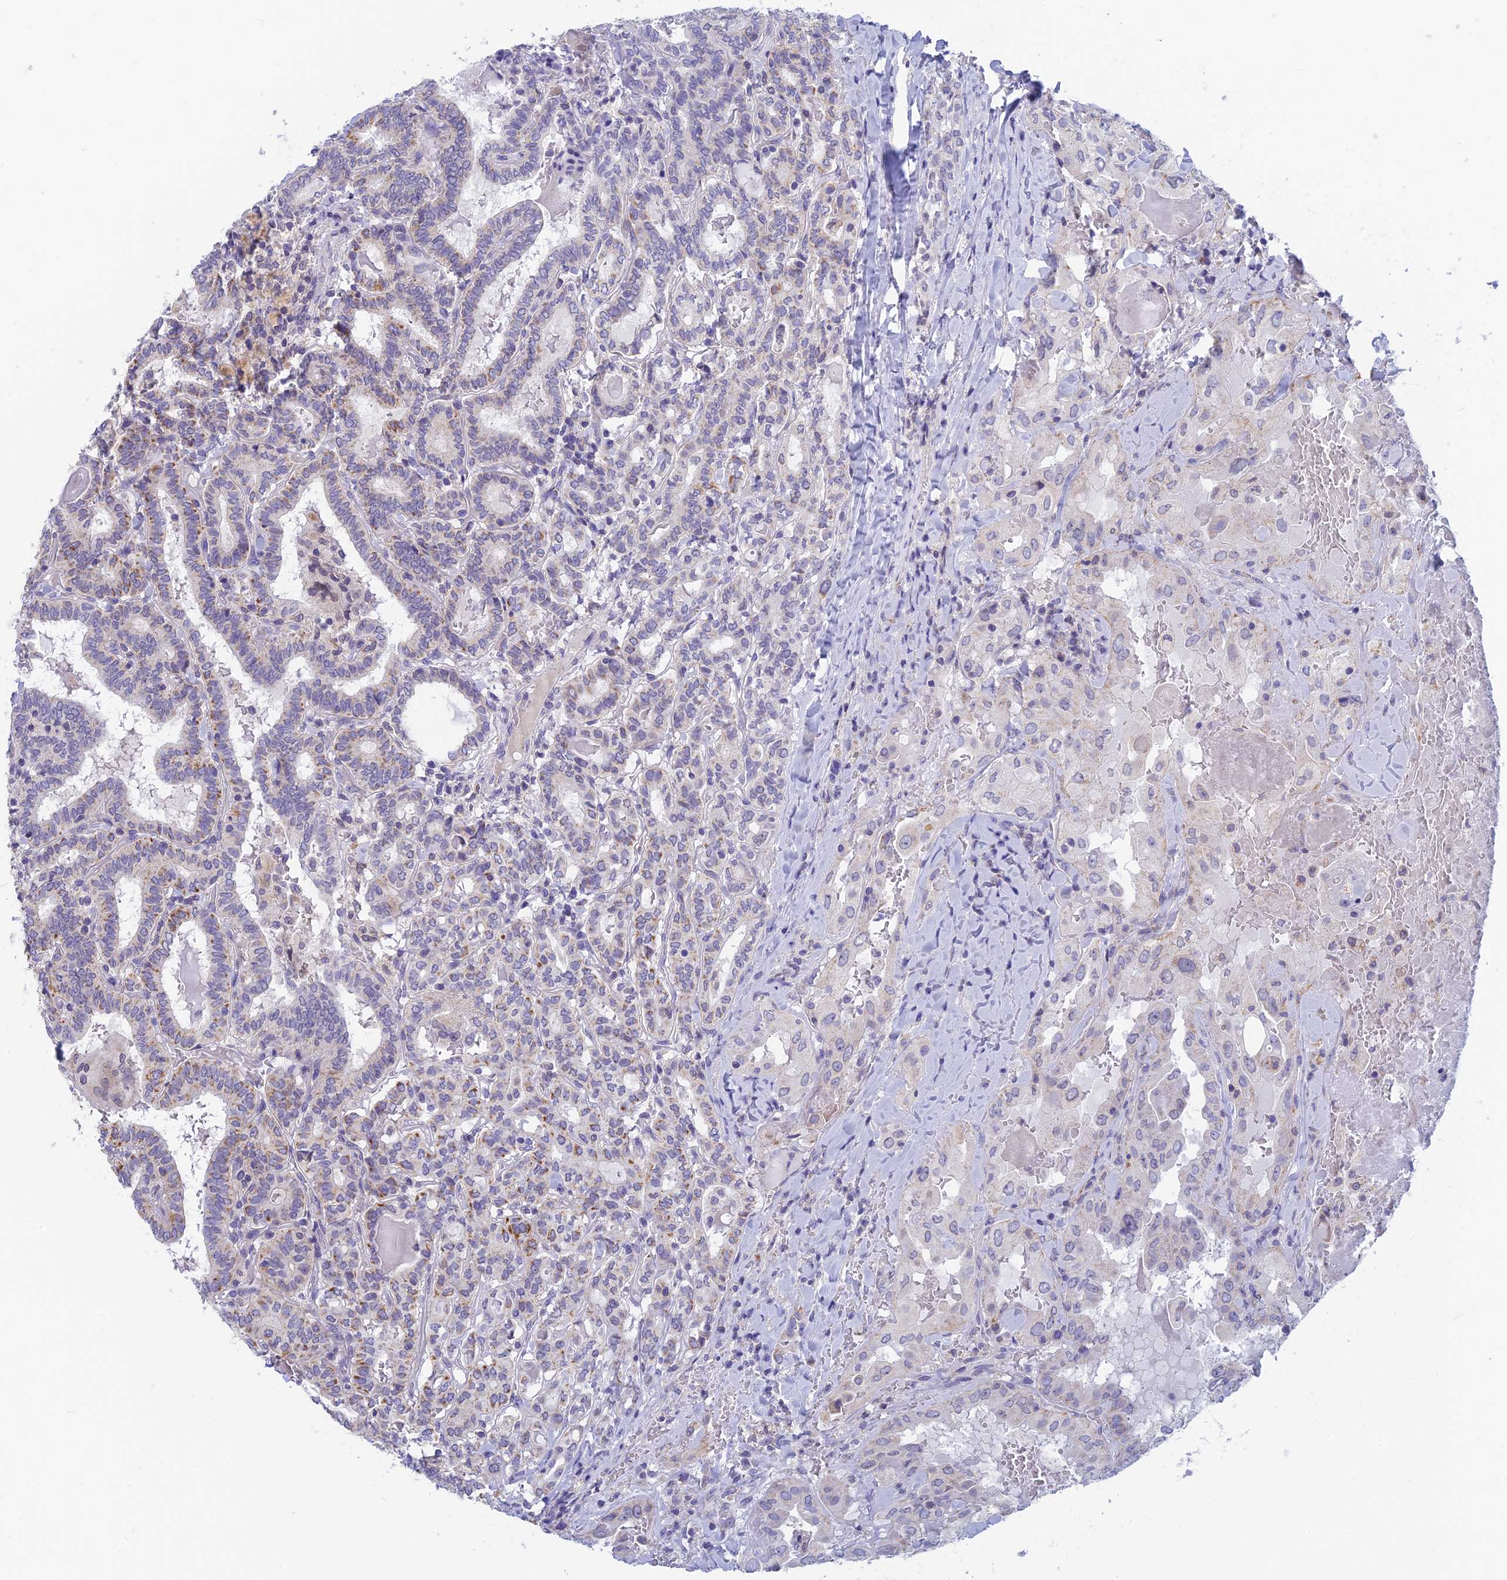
{"staining": {"intensity": "moderate", "quantity": "<25%", "location": "cytoplasmic/membranous"}, "tissue": "thyroid cancer", "cell_type": "Tumor cells", "image_type": "cancer", "snomed": [{"axis": "morphology", "description": "Papillary adenocarcinoma, NOS"}, {"axis": "topography", "description": "Thyroid gland"}], "caption": "Immunohistochemical staining of thyroid cancer (papillary adenocarcinoma) reveals low levels of moderate cytoplasmic/membranous positivity in about <25% of tumor cells.", "gene": "REXO5", "patient": {"sex": "female", "age": 72}}